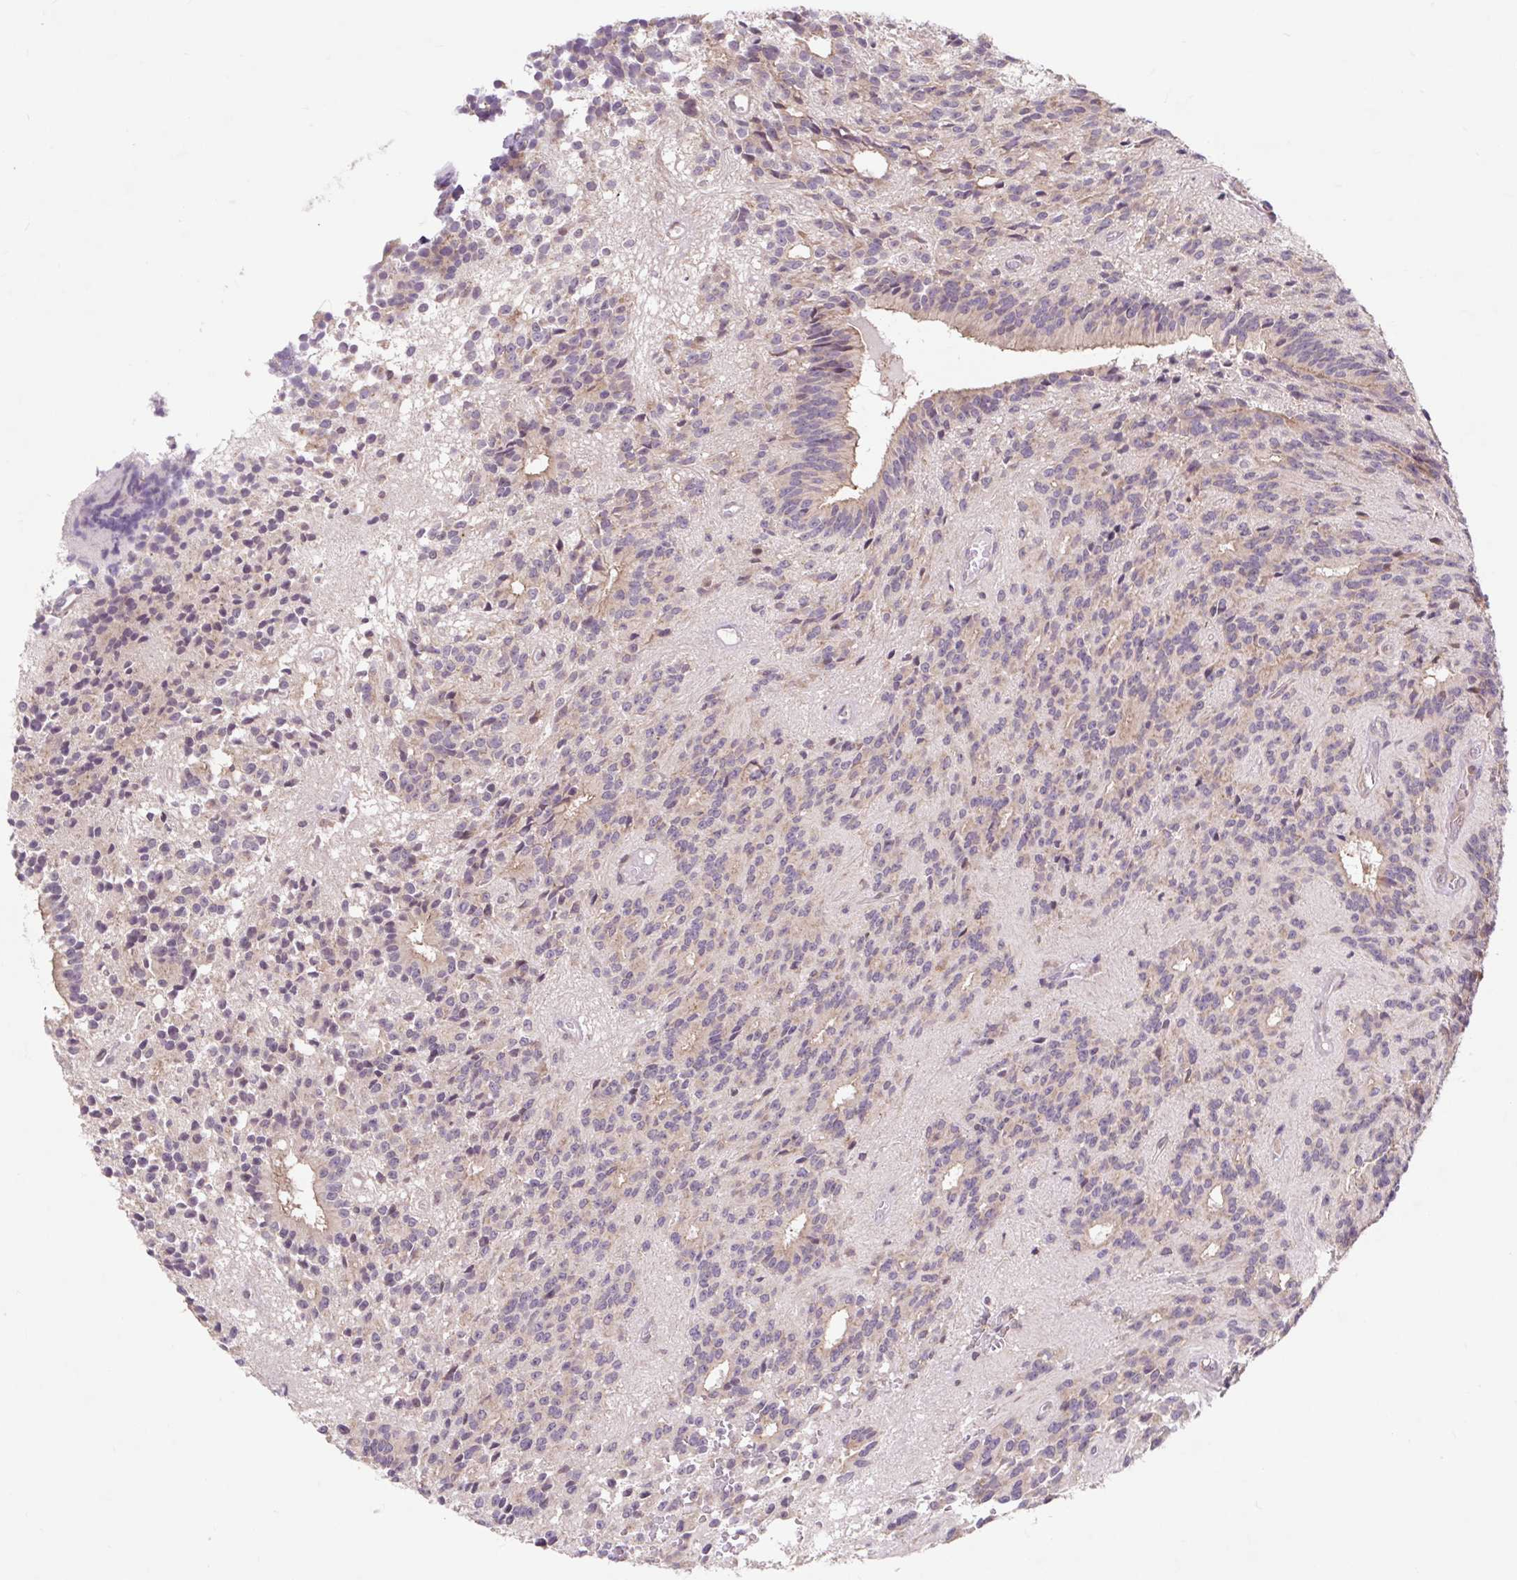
{"staining": {"intensity": "weak", "quantity": "25%-75%", "location": "cytoplasmic/membranous"}, "tissue": "glioma", "cell_type": "Tumor cells", "image_type": "cancer", "snomed": [{"axis": "morphology", "description": "Glioma, malignant, Low grade"}, {"axis": "topography", "description": "Brain"}], "caption": "Tumor cells exhibit low levels of weak cytoplasmic/membranous staining in approximately 25%-75% of cells in malignant low-grade glioma. Nuclei are stained in blue.", "gene": "HFE", "patient": {"sex": "male", "age": 31}}